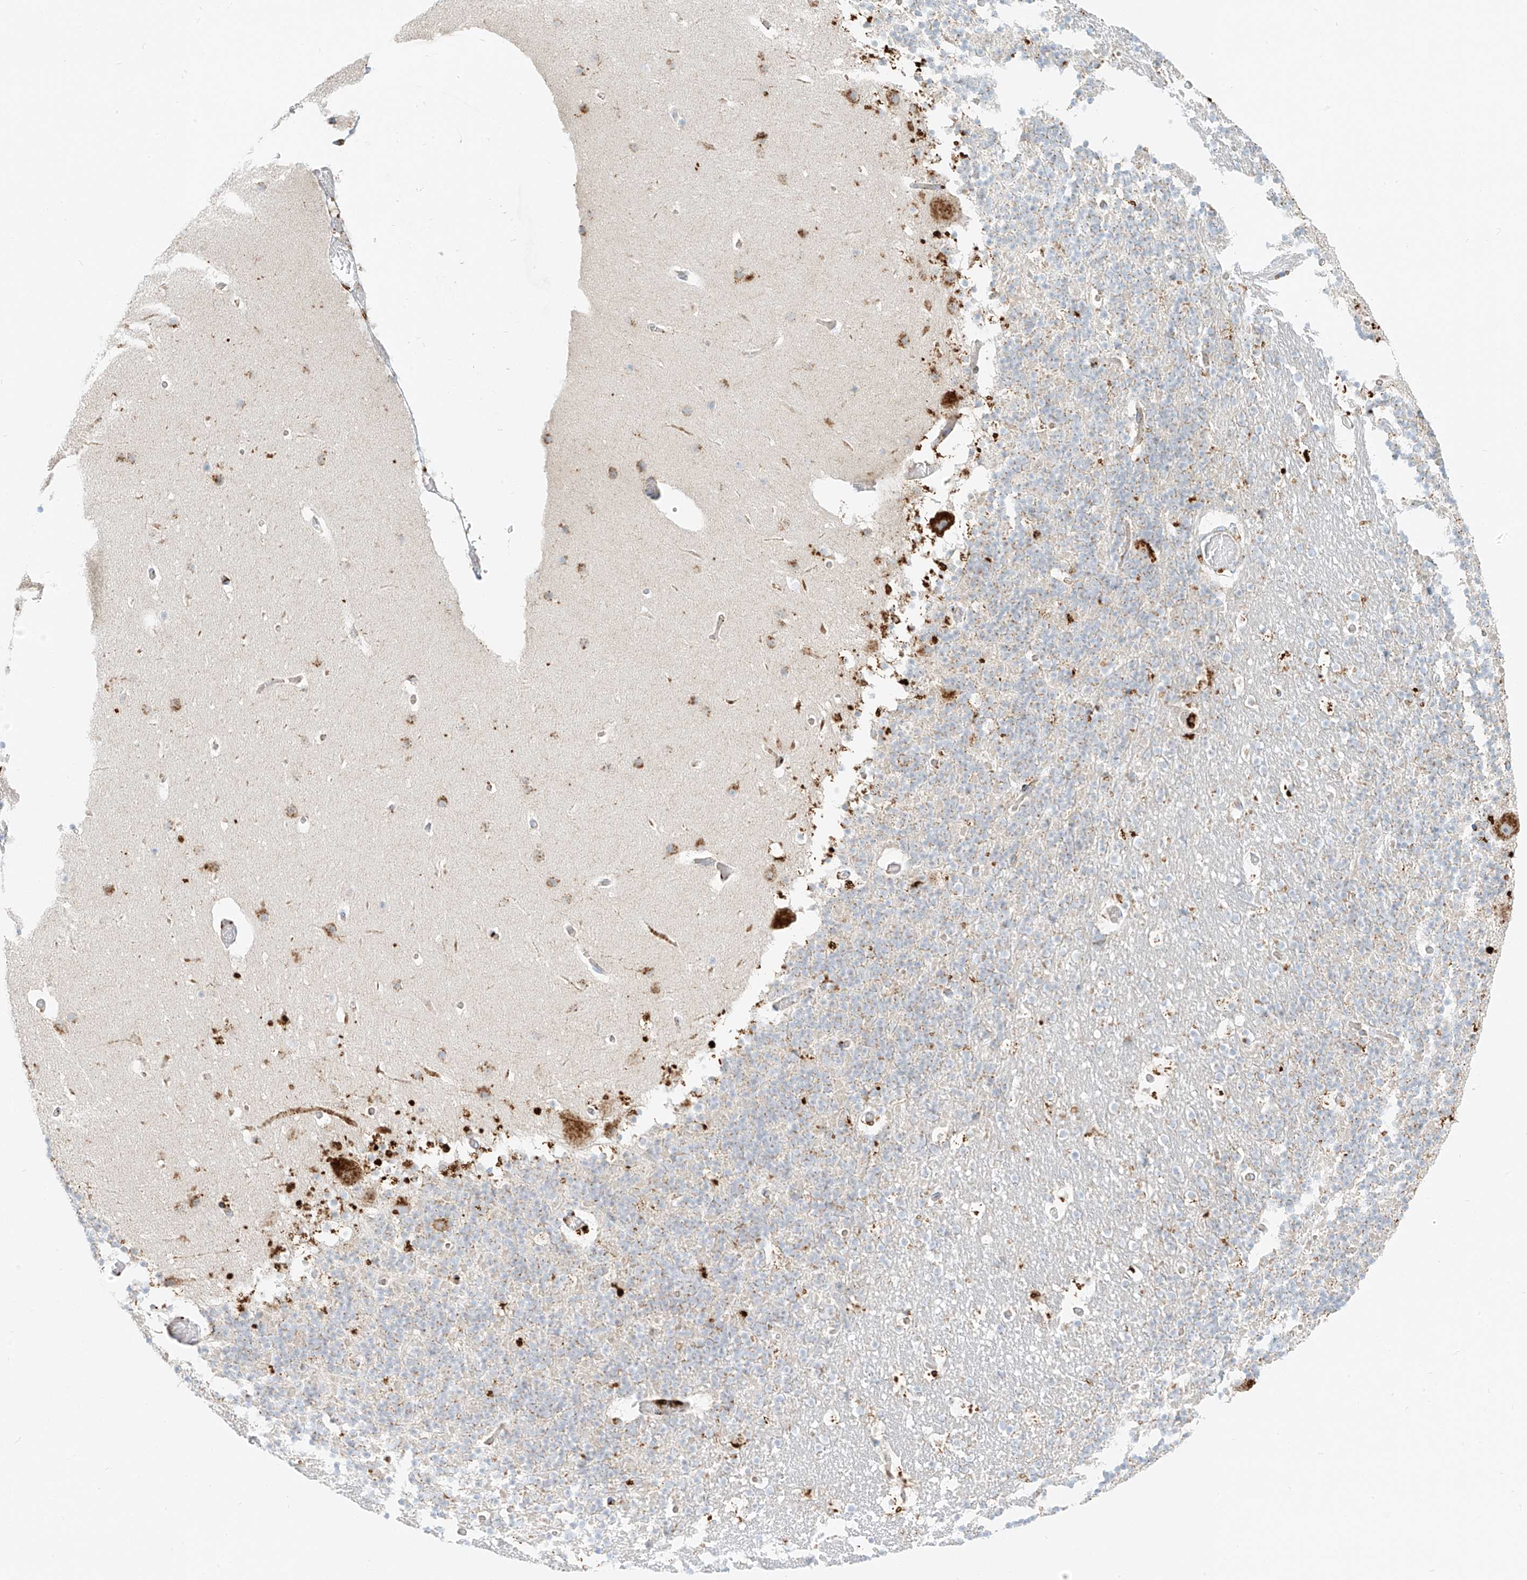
{"staining": {"intensity": "negative", "quantity": "none", "location": "none"}, "tissue": "cerebellum", "cell_type": "Cells in granular layer", "image_type": "normal", "snomed": [{"axis": "morphology", "description": "Normal tissue, NOS"}, {"axis": "topography", "description": "Cerebellum"}], "caption": "Benign cerebellum was stained to show a protein in brown. There is no significant staining in cells in granular layer.", "gene": "SLC35F6", "patient": {"sex": "male", "age": 57}}